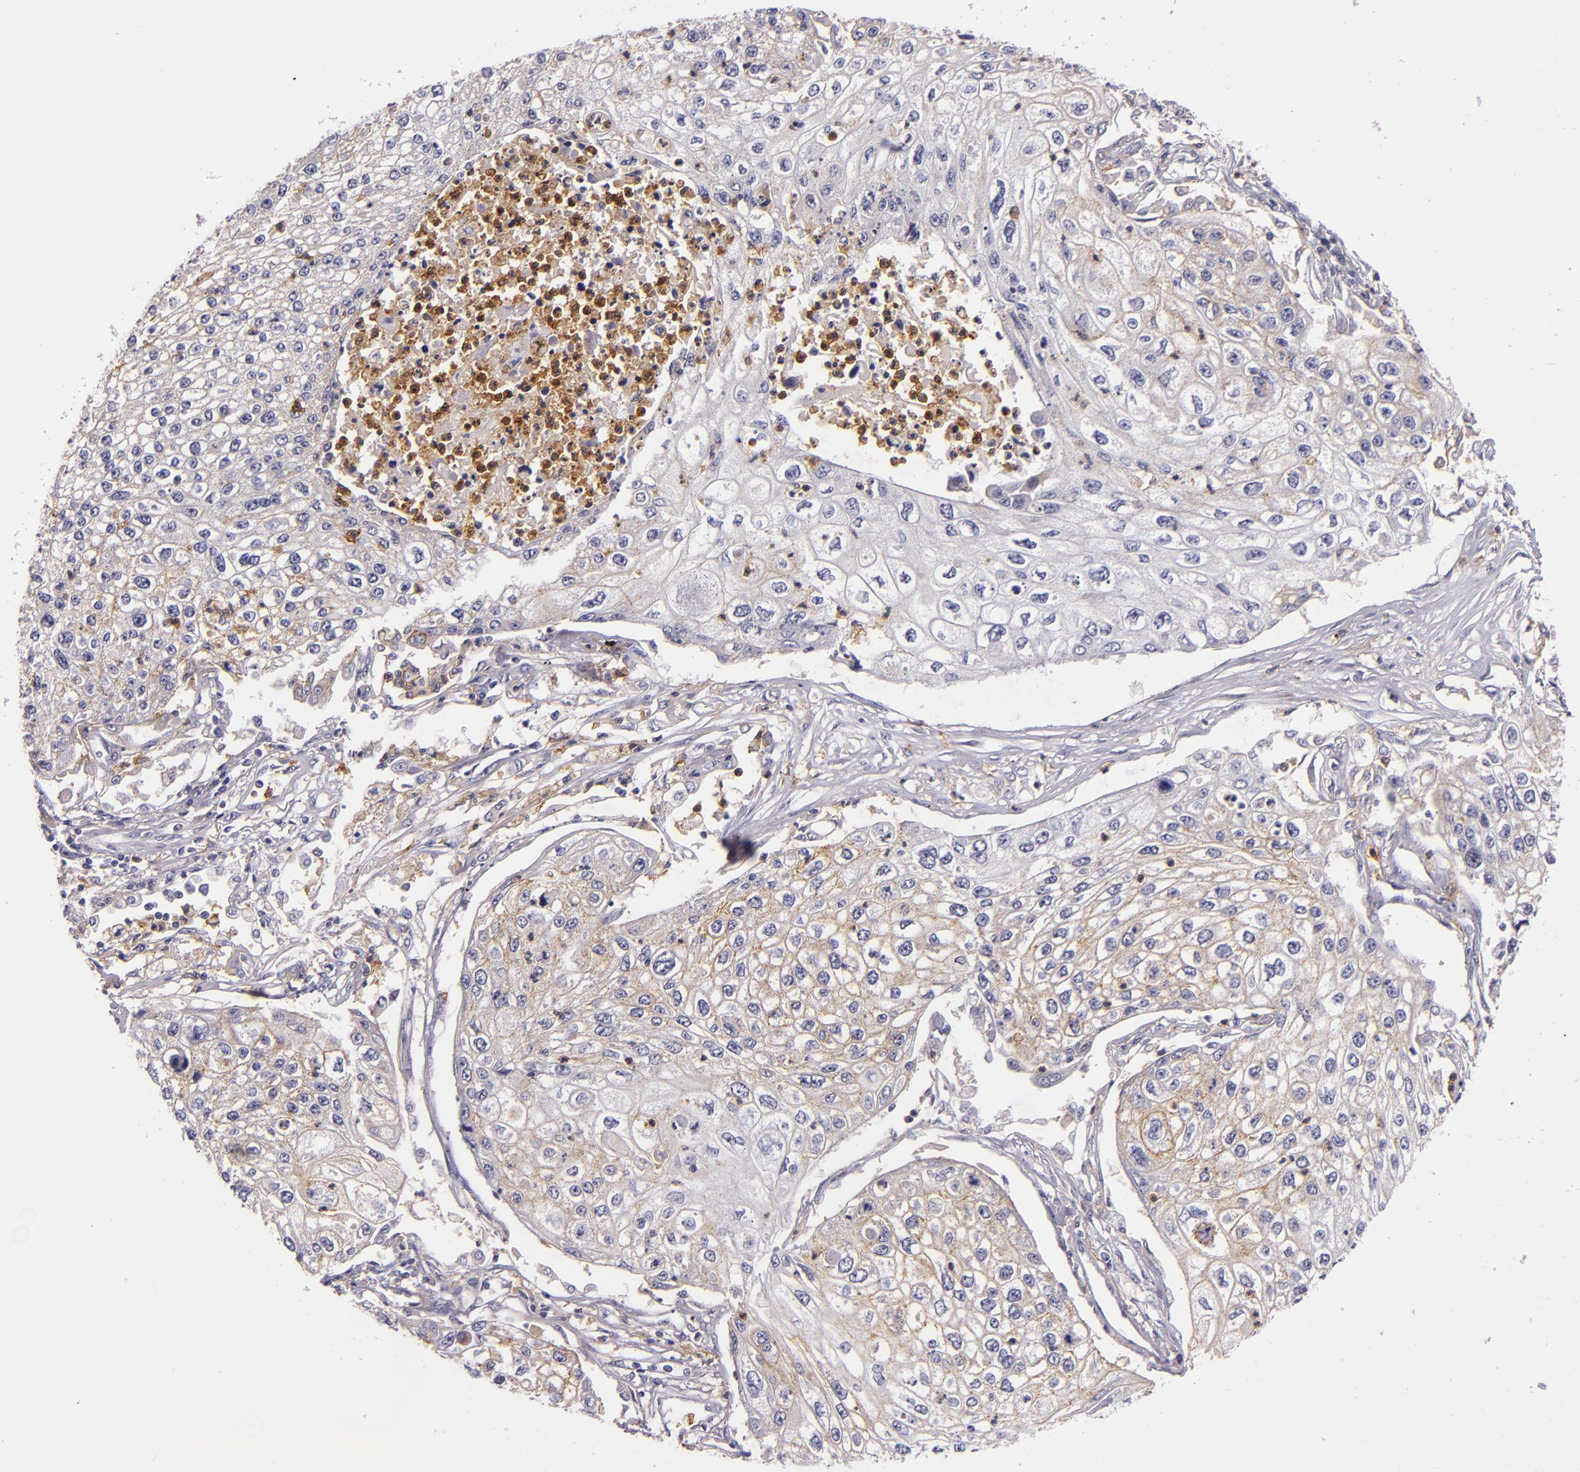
{"staining": {"intensity": "weak", "quantity": "25%-75%", "location": "cytoplasmic/membranous"}, "tissue": "lung cancer", "cell_type": "Tumor cells", "image_type": "cancer", "snomed": [{"axis": "morphology", "description": "Squamous cell carcinoma, NOS"}, {"axis": "topography", "description": "Lung"}], "caption": "Squamous cell carcinoma (lung) stained for a protein demonstrates weak cytoplasmic/membranous positivity in tumor cells. The protein of interest is shown in brown color, while the nuclei are stained blue.", "gene": "C5AR1", "patient": {"sex": "male", "age": 75}}